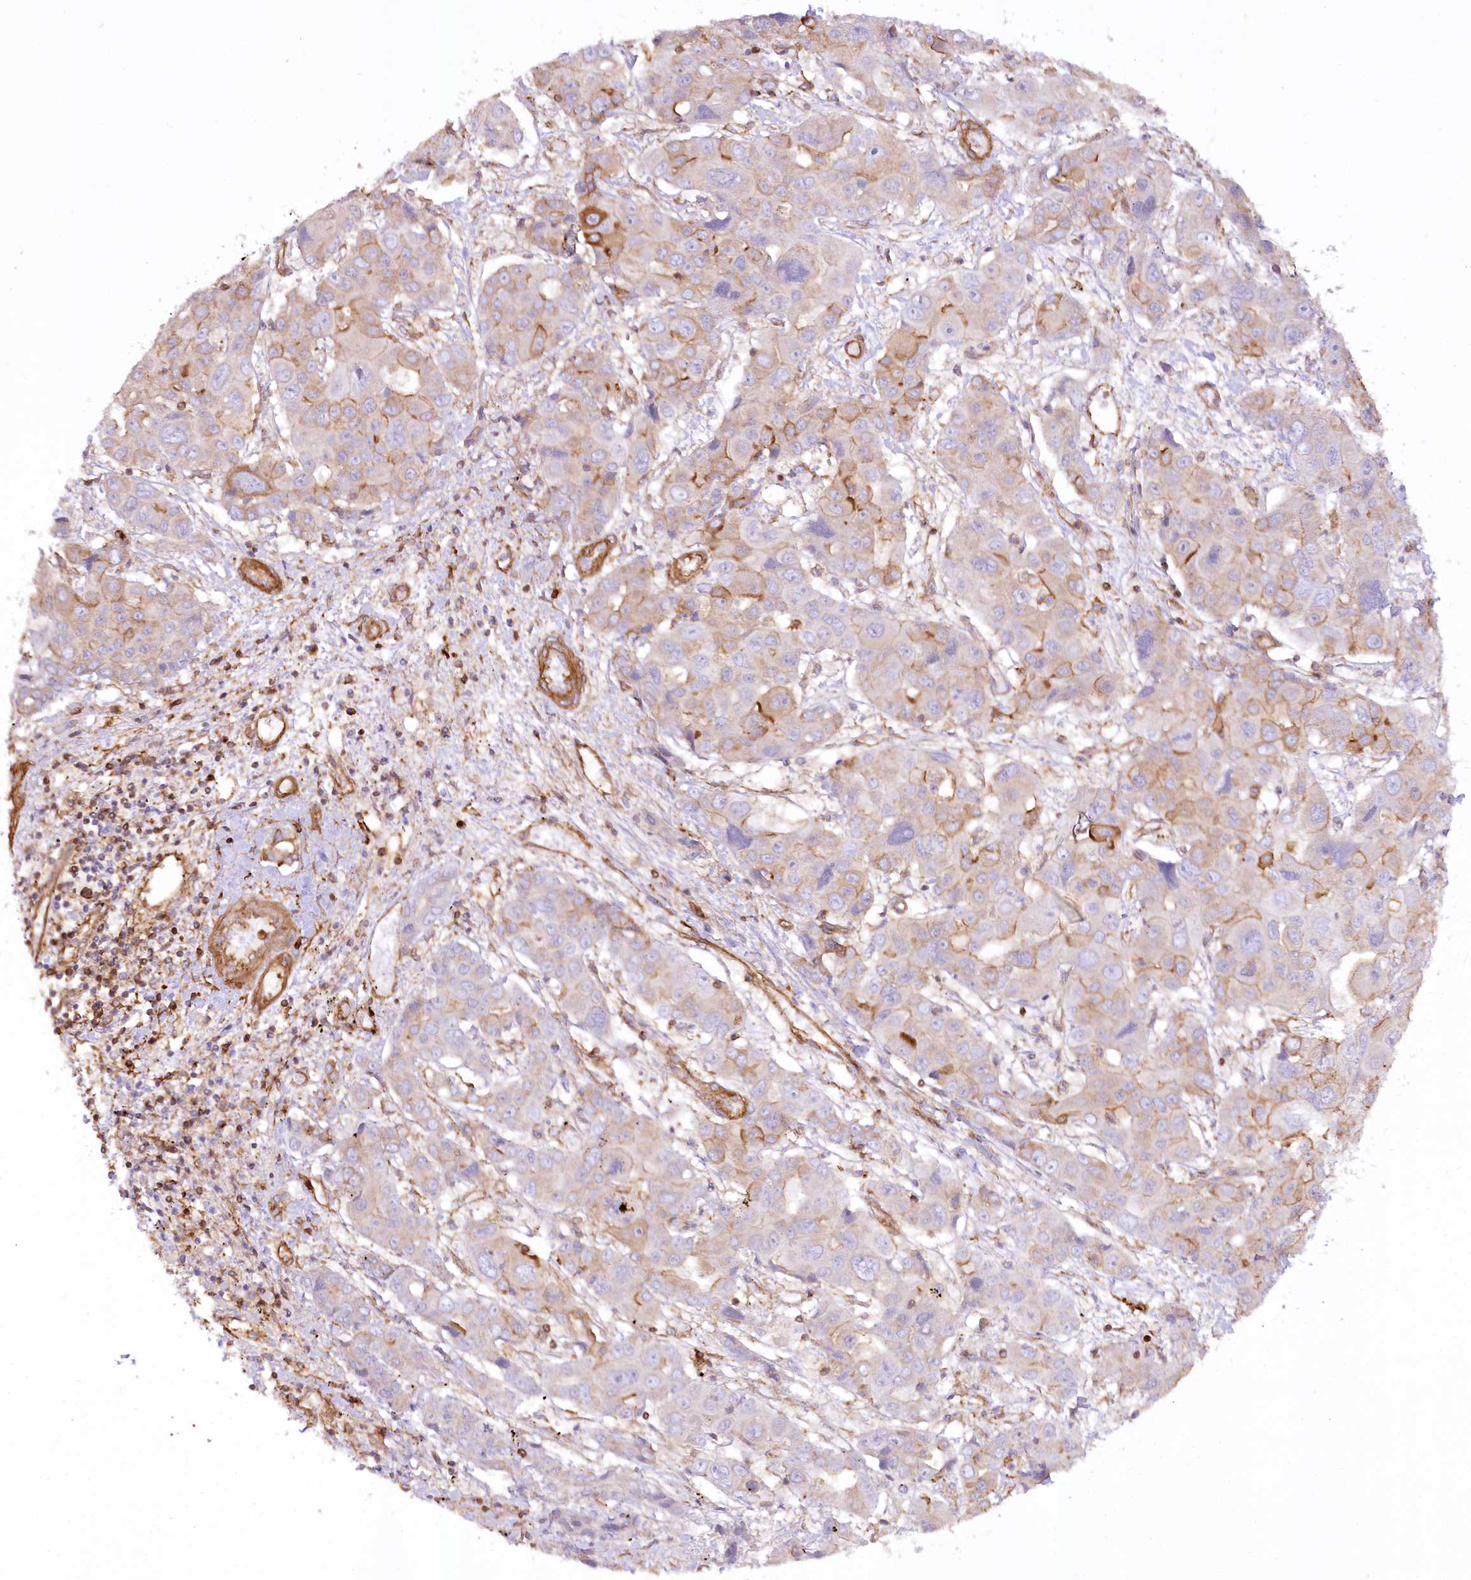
{"staining": {"intensity": "moderate", "quantity": "<25%", "location": "cytoplasmic/membranous"}, "tissue": "liver cancer", "cell_type": "Tumor cells", "image_type": "cancer", "snomed": [{"axis": "morphology", "description": "Cholangiocarcinoma"}, {"axis": "topography", "description": "Liver"}], "caption": "DAB (3,3'-diaminobenzidine) immunohistochemical staining of liver cancer (cholangiocarcinoma) shows moderate cytoplasmic/membranous protein staining in about <25% of tumor cells. Nuclei are stained in blue.", "gene": "SYNPO2", "patient": {"sex": "male", "age": 67}}